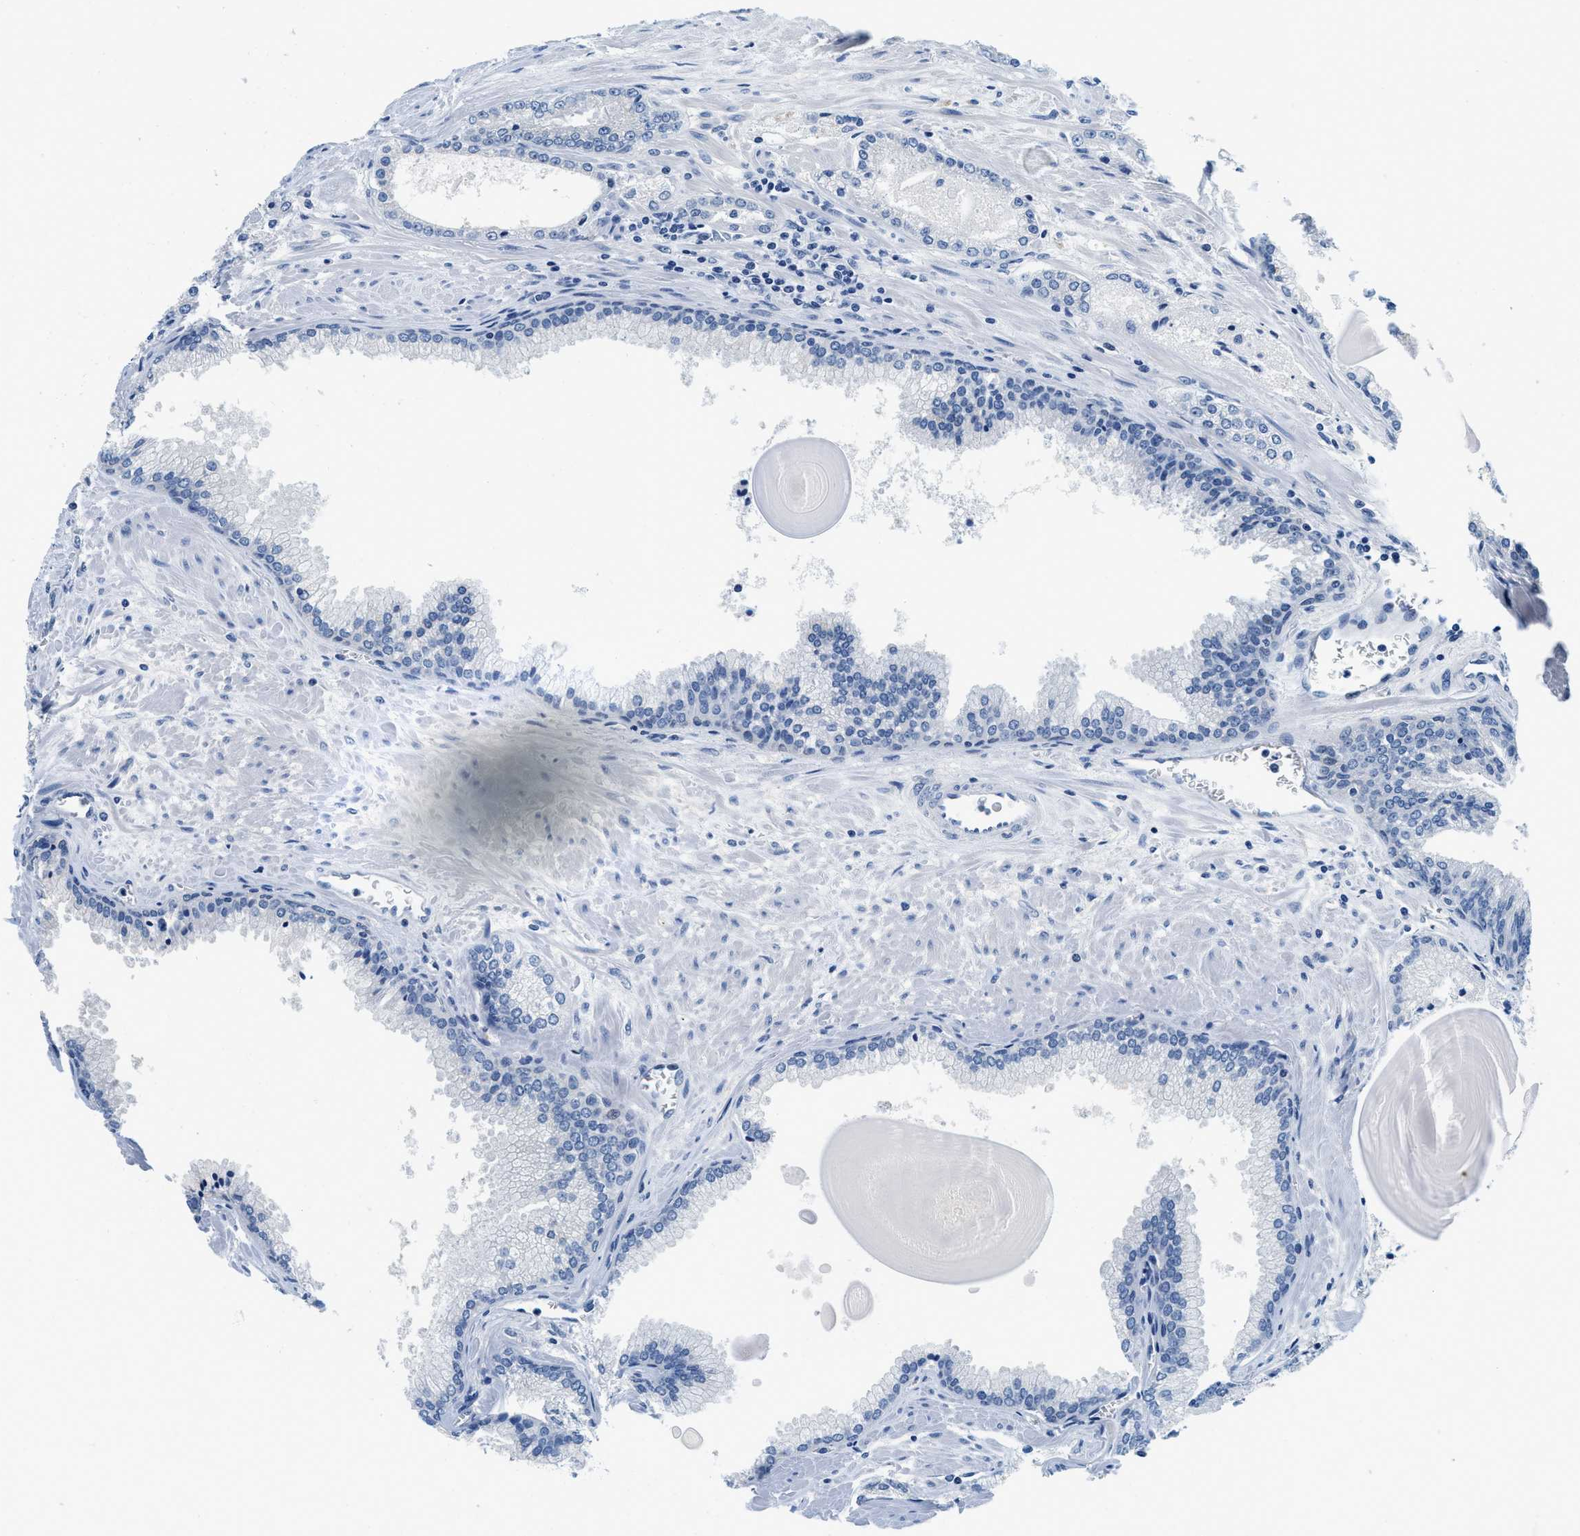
{"staining": {"intensity": "negative", "quantity": "none", "location": "none"}, "tissue": "prostate cancer", "cell_type": "Tumor cells", "image_type": "cancer", "snomed": [{"axis": "morphology", "description": "Adenocarcinoma, Low grade"}, {"axis": "topography", "description": "Prostate"}], "caption": "A photomicrograph of human prostate cancer is negative for staining in tumor cells.", "gene": "GSTM3", "patient": {"sex": "male", "age": 59}}